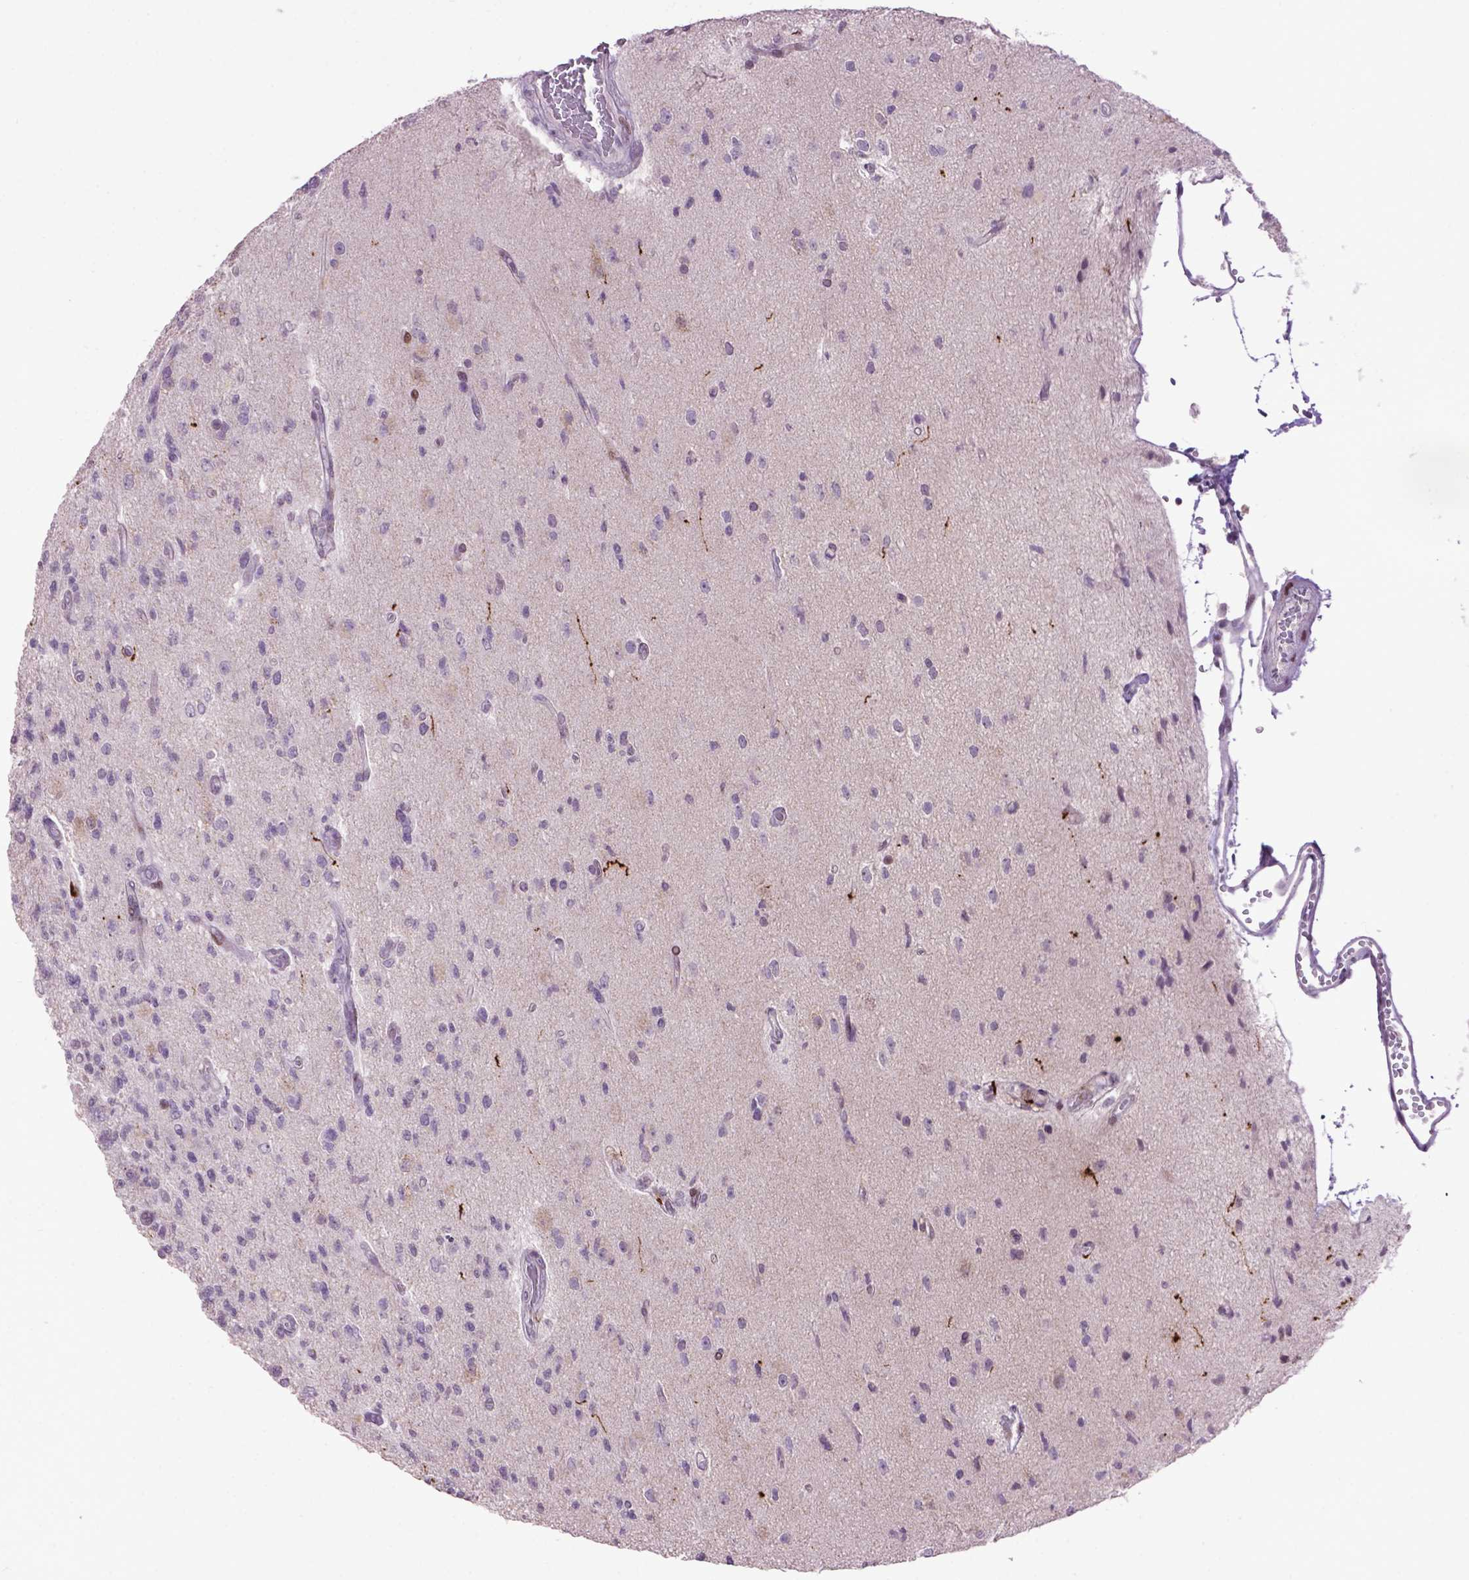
{"staining": {"intensity": "negative", "quantity": "none", "location": "none"}, "tissue": "glioma", "cell_type": "Tumor cells", "image_type": "cancer", "snomed": [{"axis": "morphology", "description": "Glioma, malignant, High grade"}, {"axis": "topography", "description": "Brain"}], "caption": "DAB immunohistochemical staining of glioma reveals no significant staining in tumor cells.", "gene": "TH", "patient": {"sex": "male", "age": 56}}